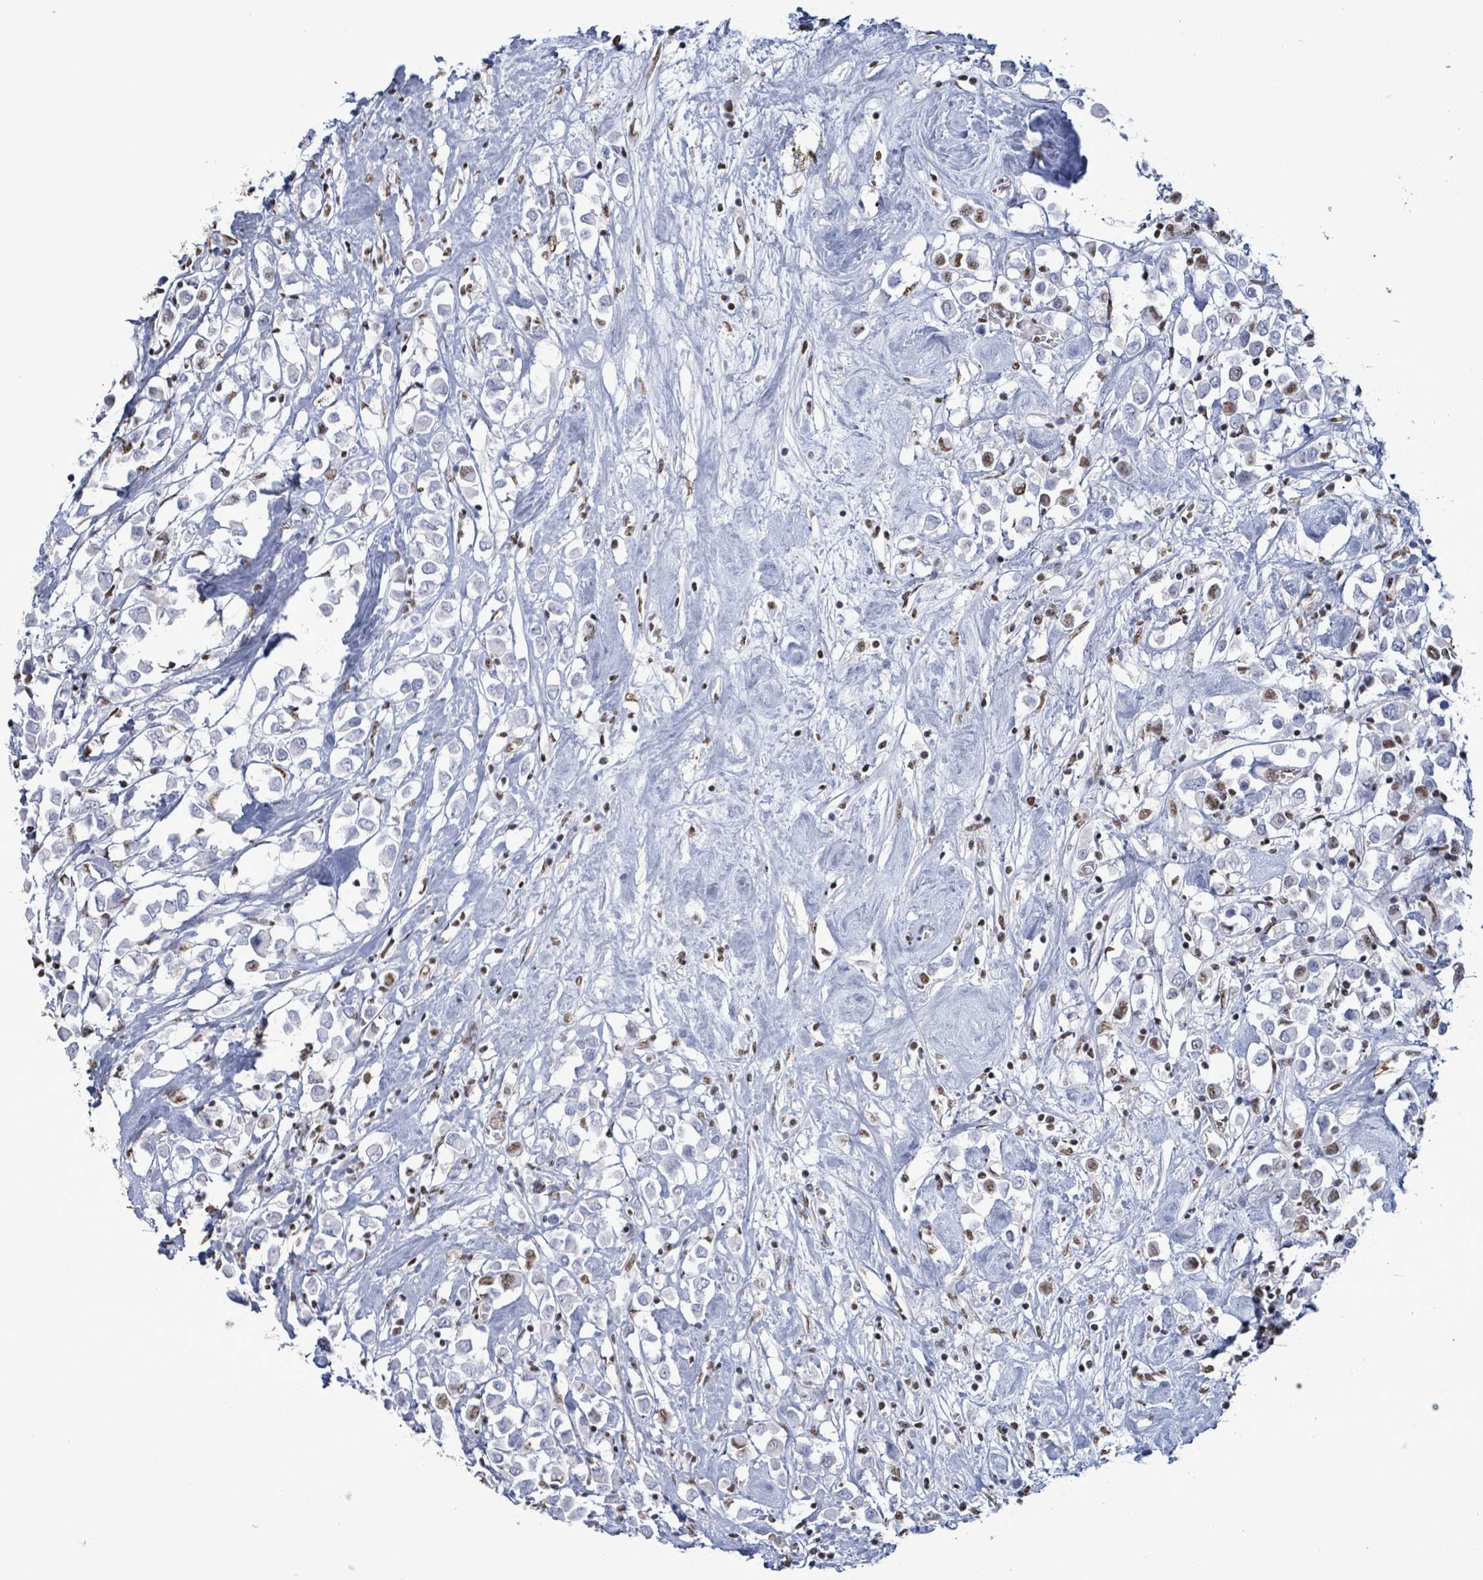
{"staining": {"intensity": "moderate", "quantity": "<25%", "location": "nuclear"}, "tissue": "breast cancer", "cell_type": "Tumor cells", "image_type": "cancer", "snomed": [{"axis": "morphology", "description": "Duct carcinoma"}, {"axis": "topography", "description": "Breast"}], "caption": "Infiltrating ductal carcinoma (breast) stained for a protein reveals moderate nuclear positivity in tumor cells.", "gene": "SAMD14", "patient": {"sex": "female", "age": 61}}